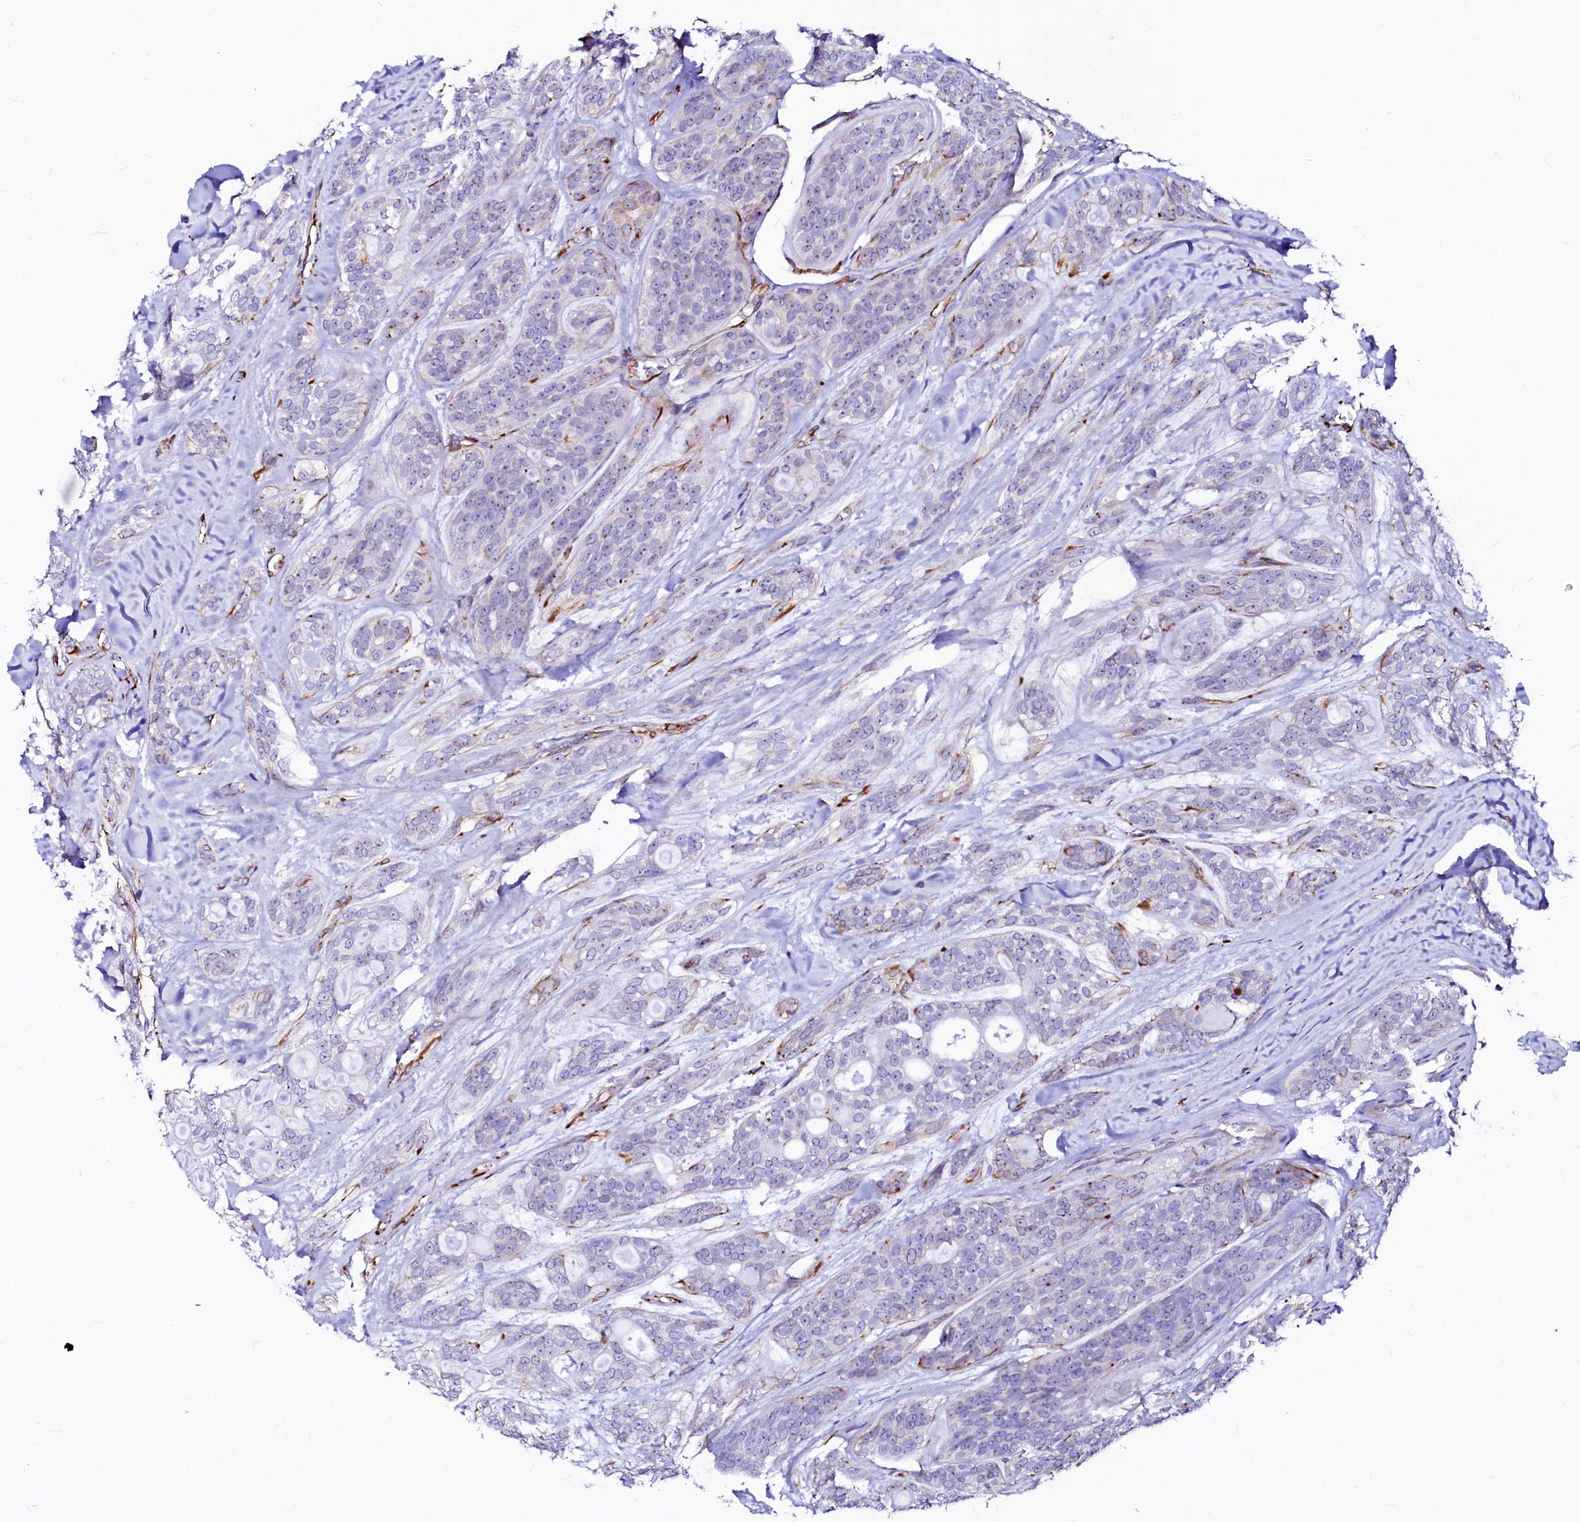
{"staining": {"intensity": "negative", "quantity": "none", "location": "none"}, "tissue": "head and neck cancer", "cell_type": "Tumor cells", "image_type": "cancer", "snomed": [{"axis": "morphology", "description": "Adenocarcinoma, NOS"}, {"axis": "topography", "description": "Head-Neck"}], "caption": "Immunohistochemical staining of head and neck cancer (adenocarcinoma) displays no significant expression in tumor cells. (IHC, brightfield microscopy, high magnification).", "gene": "SFR1", "patient": {"sex": "male", "age": 66}}